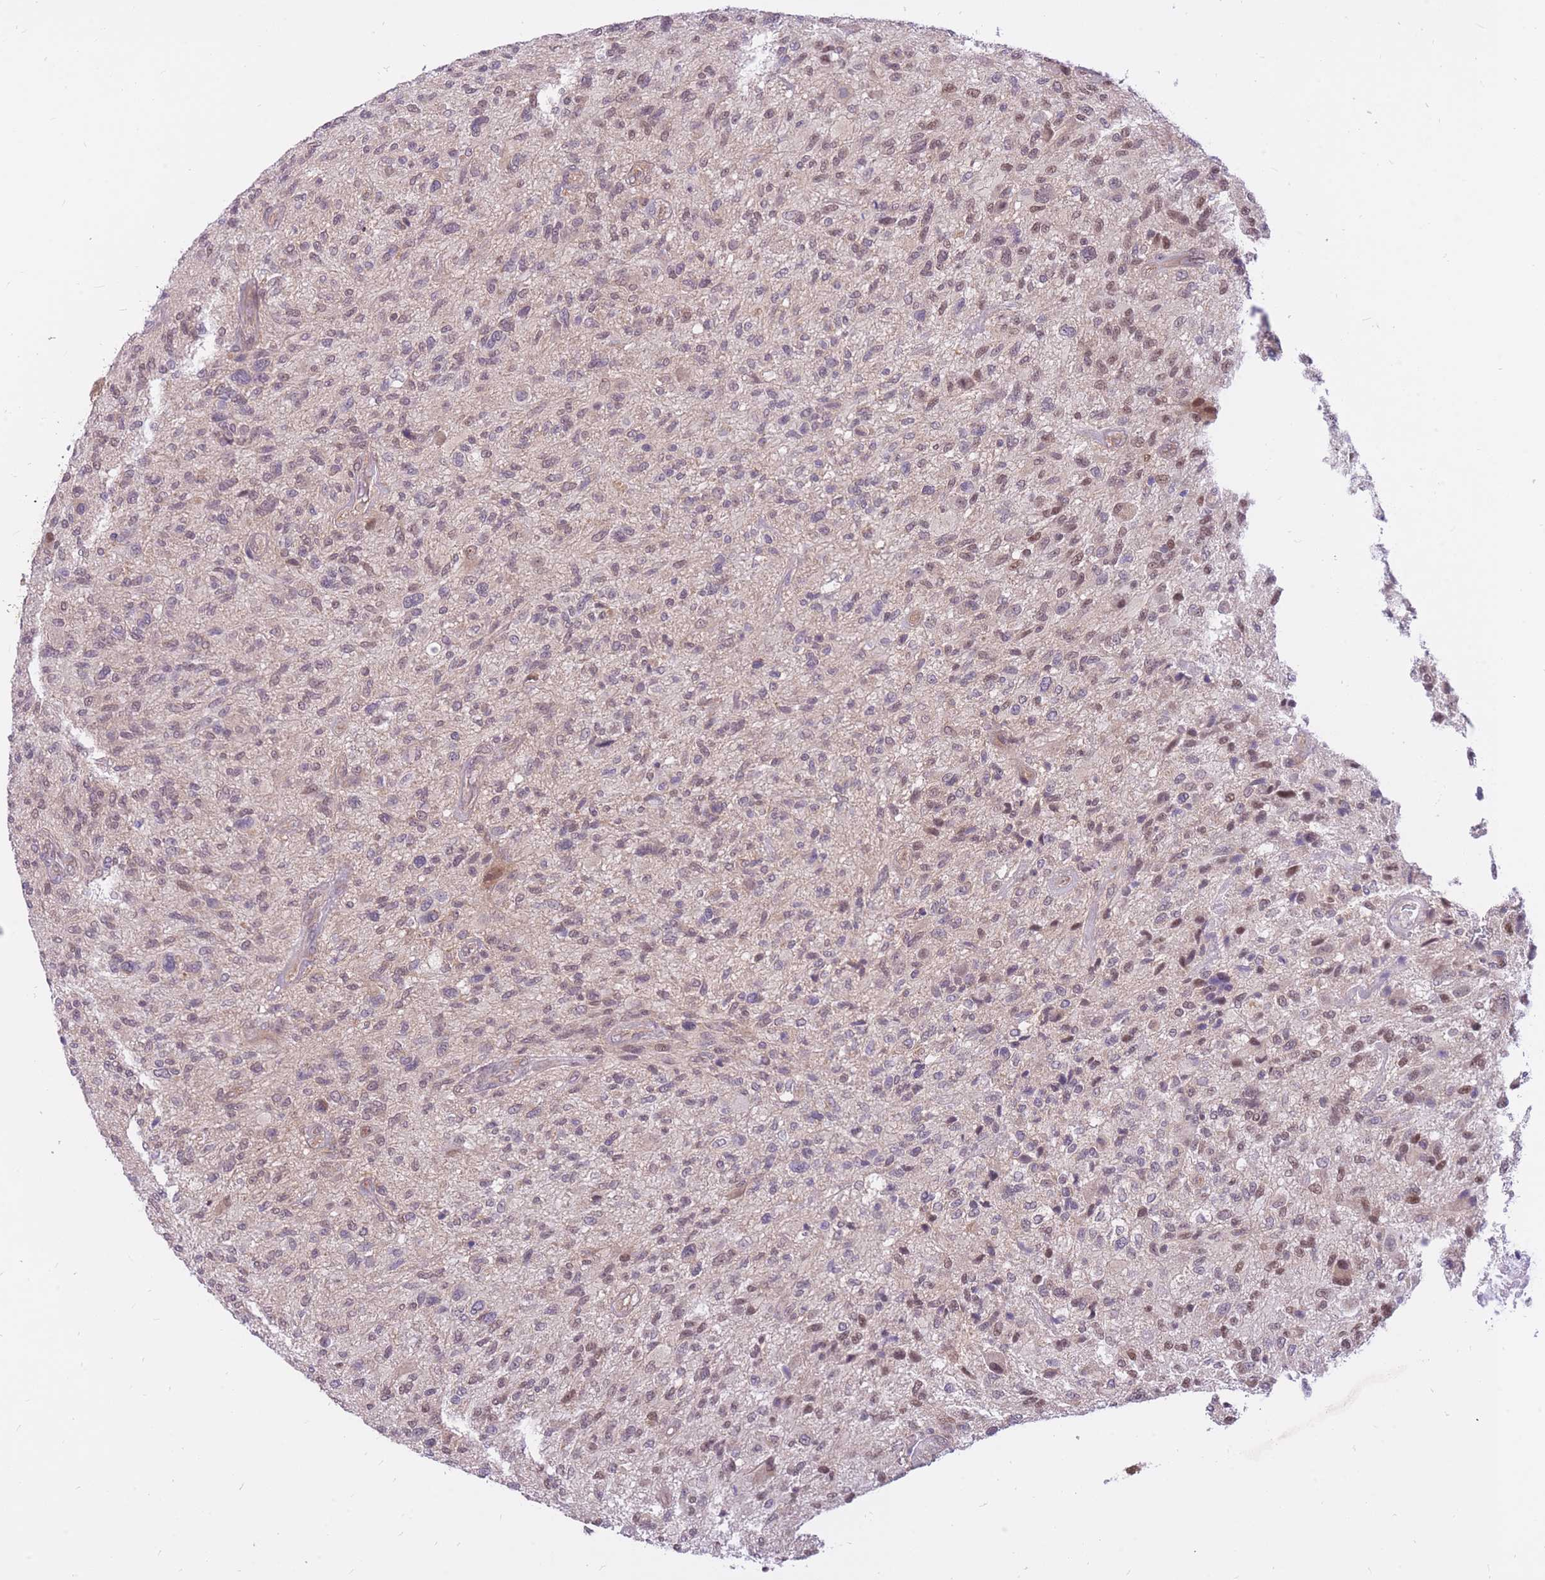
{"staining": {"intensity": "weak", "quantity": "25%-75%", "location": "nuclear"}, "tissue": "glioma", "cell_type": "Tumor cells", "image_type": "cancer", "snomed": [{"axis": "morphology", "description": "Glioma, malignant, High grade"}, {"axis": "topography", "description": "Brain"}], "caption": "Immunohistochemical staining of glioma displays low levels of weak nuclear expression in approximately 25%-75% of tumor cells.", "gene": "MINDY2", "patient": {"sex": "male", "age": 47}}